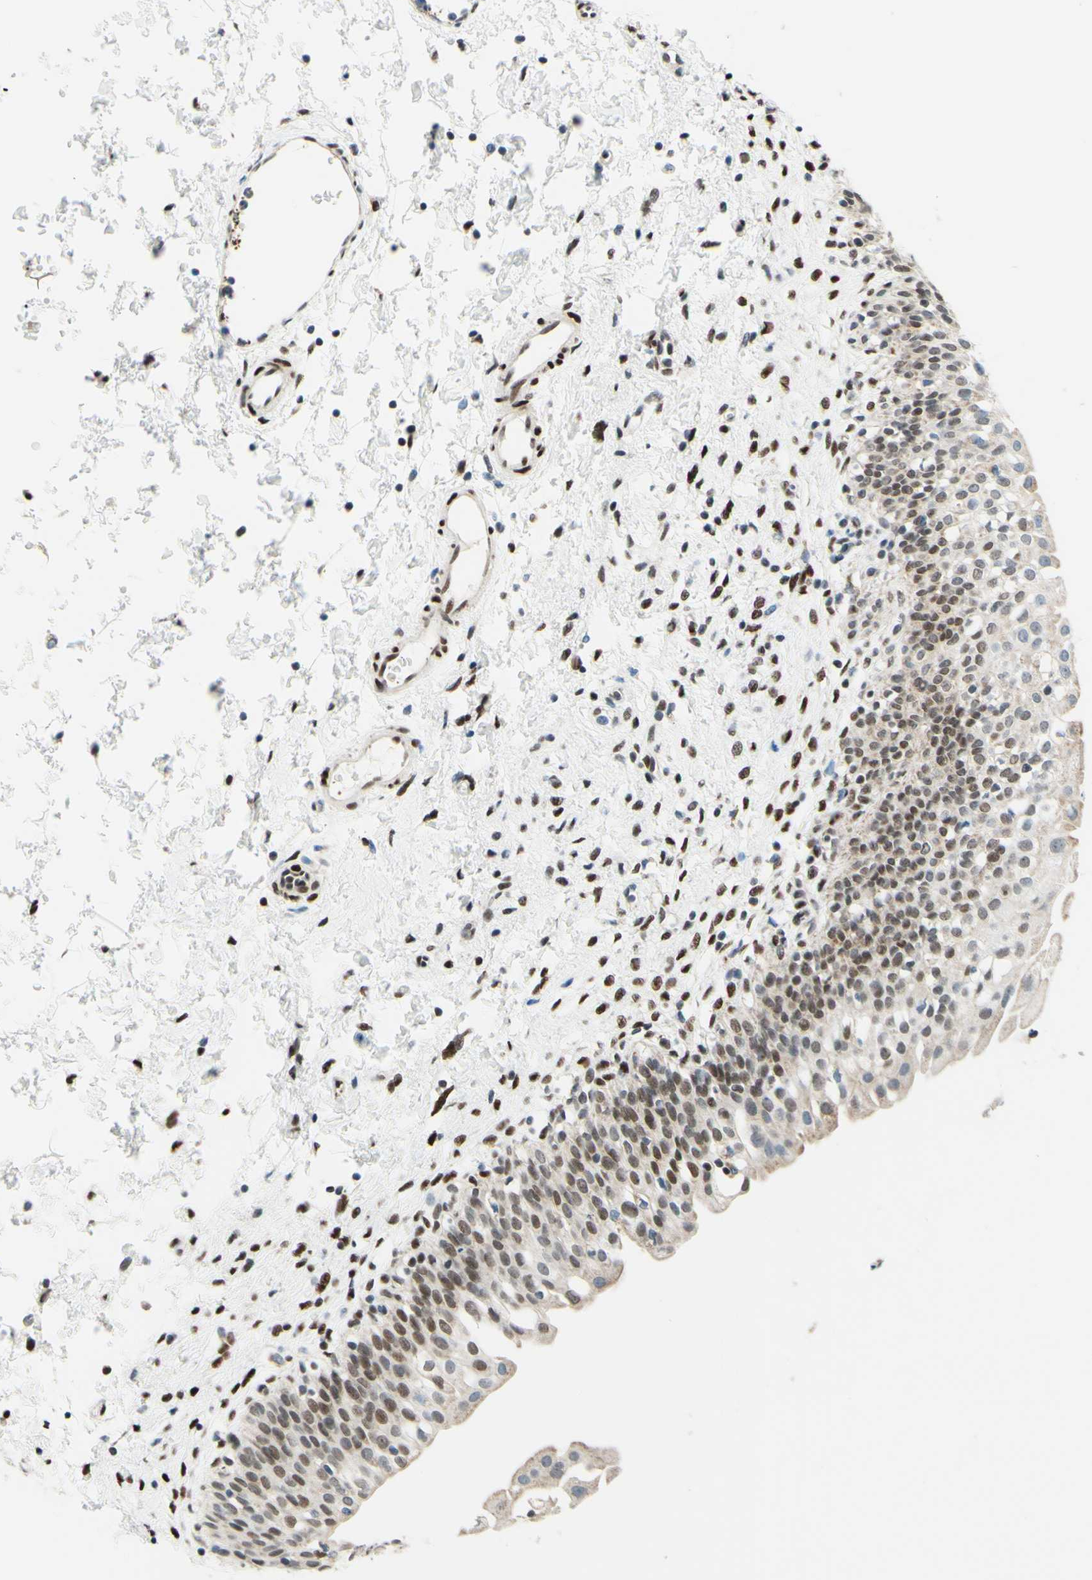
{"staining": {"intensity": "moderate", "quantity": ">75%", "location": "cytoplasmic/membranous,nuclear"}, "tissue": "urinary bladder", "cell_type": "Urothelial cells", "image_type": "normal", "snomed": [{"axis": "morphology", "description": "Normal tissue, NOS"}, {"axis": "topography", "description": "Urinary bladder"}], "caption": "Urinary bladder stained with DAB (3,3'-diaminobenzidine) immunohistochemistry (IHC) shows medium levels of moderate cytoplasmic/membranous,nuclear expression in about >75% of urothelial cells.", "gene": "CBX7", "patient": {"sex": "male", "age": 55}}